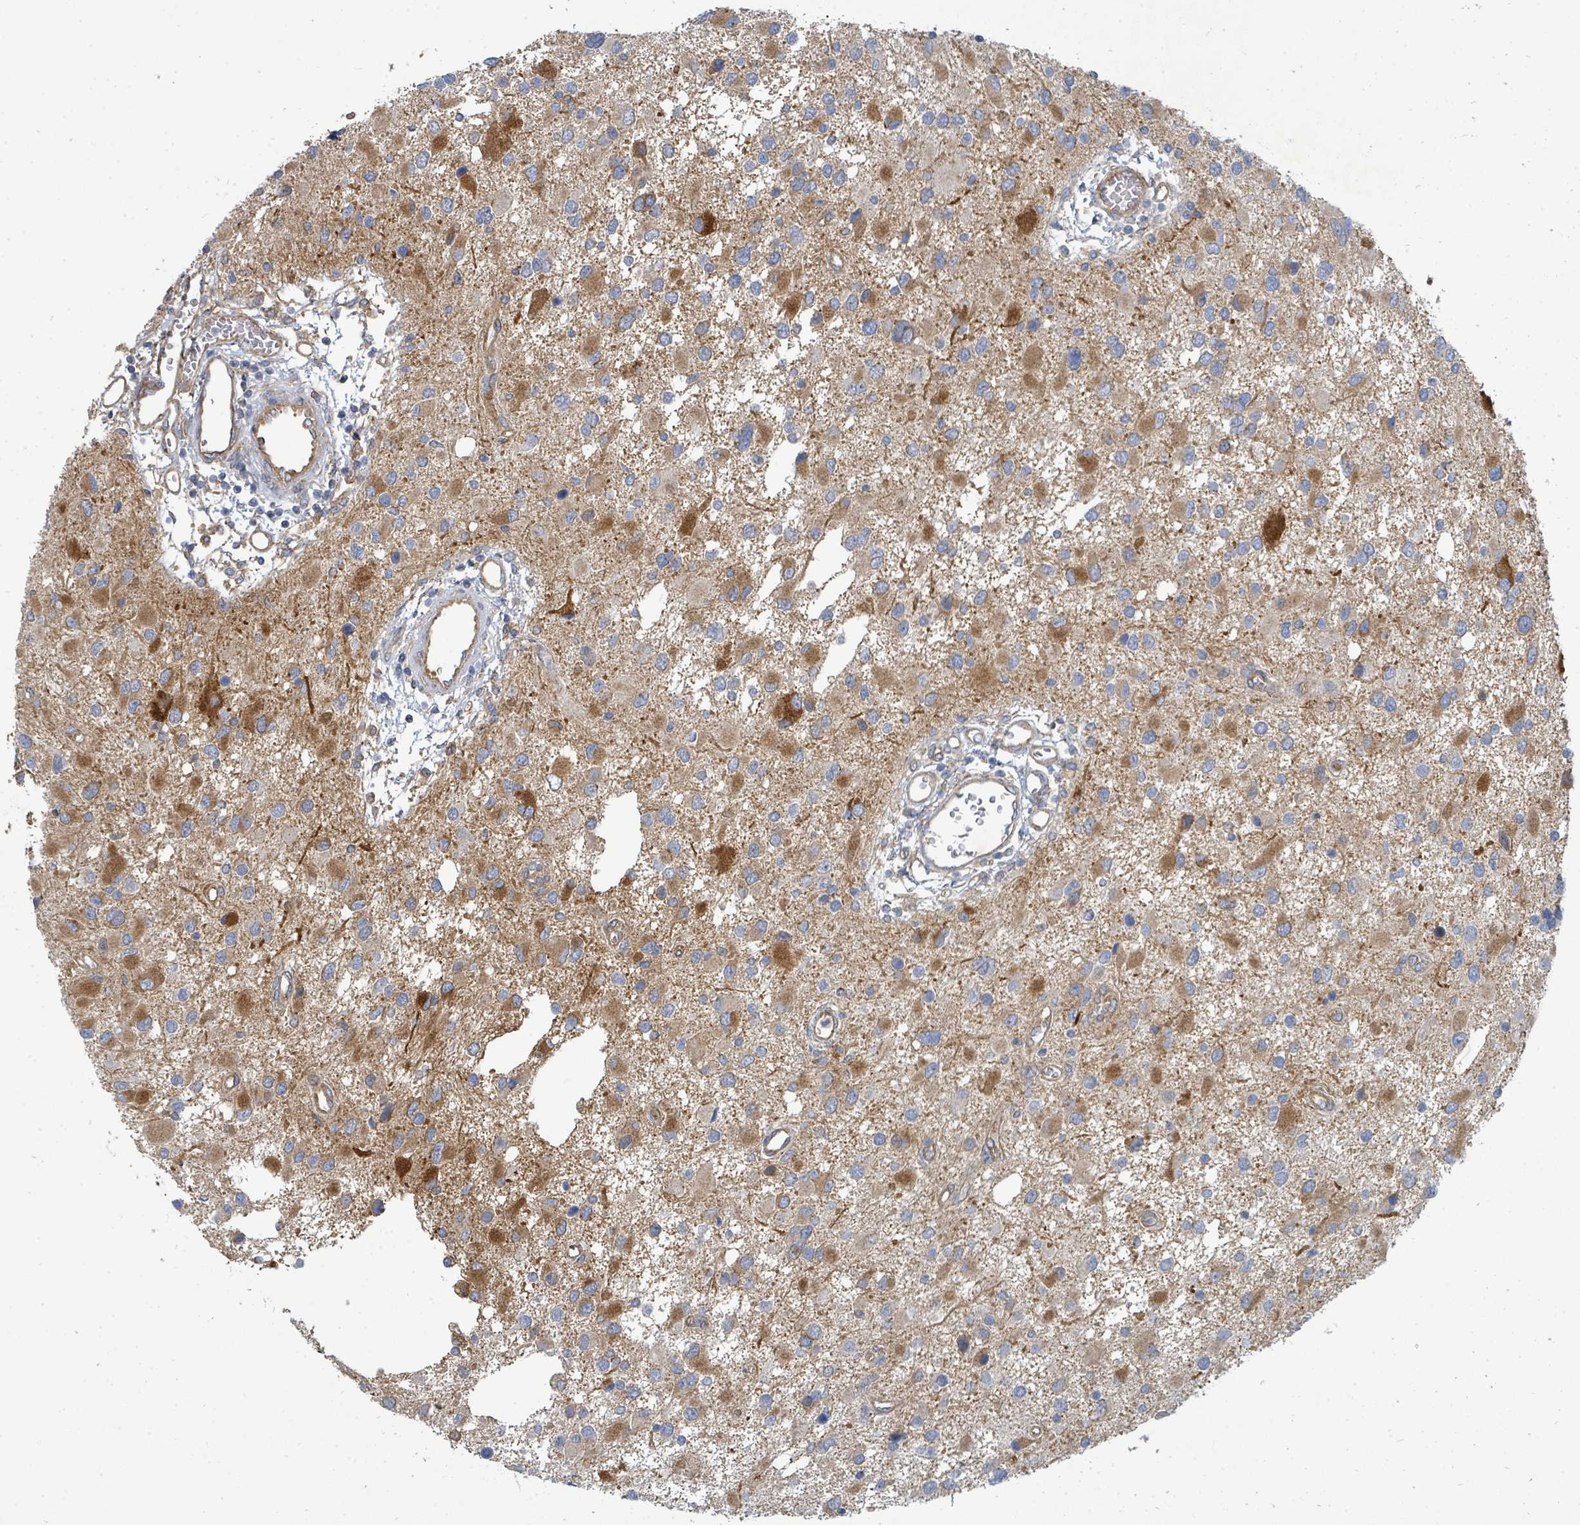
{"staining": {"intensity": "strong", "quantity": "<25%", "location": "cytoplasmic/membranous"}, "tissue": "glioma", "cell_type": "Tumor cells", "image_type": "cancer", "snomed": [{"axis": "morphology", "description": "Glioma, malignant, High grade"}, {"axis": "topography", "description": "Brain"}], "caption": "The photomicrograph displays staining of malignant glioma (high-grade), revealing strong cytoplasmic/membranous protein positivity (brown color) within tumor cells. (DAB (3,3'-diaminobenzidine) IHC, brown staining for protein, blue staining for nuclei).", "gene": "IFIT1", "patient": {"sex": "male", "age": 53}}